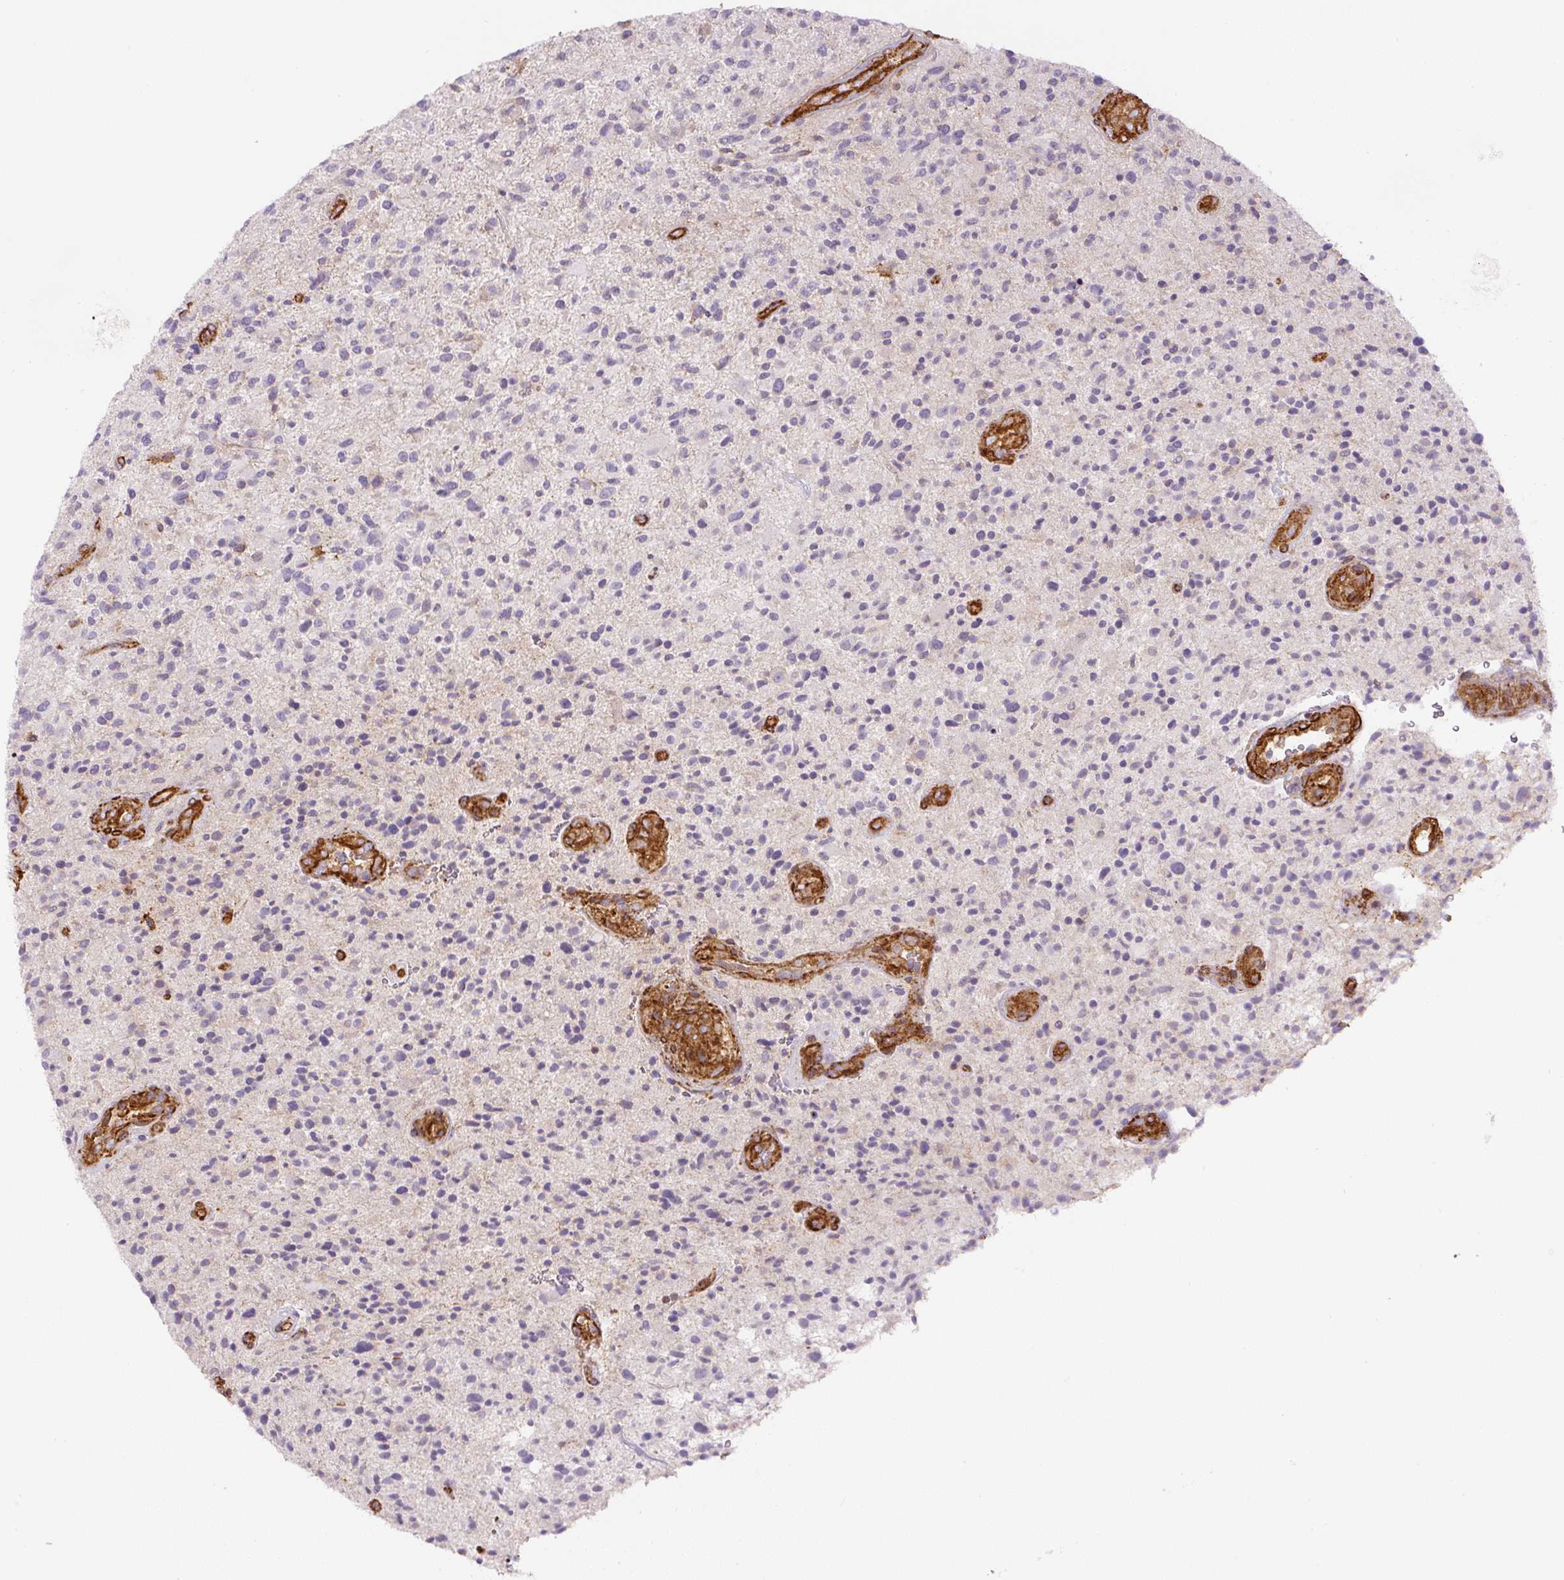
{"staining": {"intensity": "negative", "quantity": "none", "location": "none"}, "tissue": "glioma", "cell_type": "Tumor cells", "image_type": "cancer", "snomed": [{"axis": "morphology", "description": "Glioma, malignant, High grade"}, {"axis": "topography", "description": "Brain"}], "caption": "Malignant high-grade glioma was stained to show a protein in brown. There is no significant staining in tumor cells.", "gene": "MYL12A", "patient": {"sex": "male", "age": 47}}